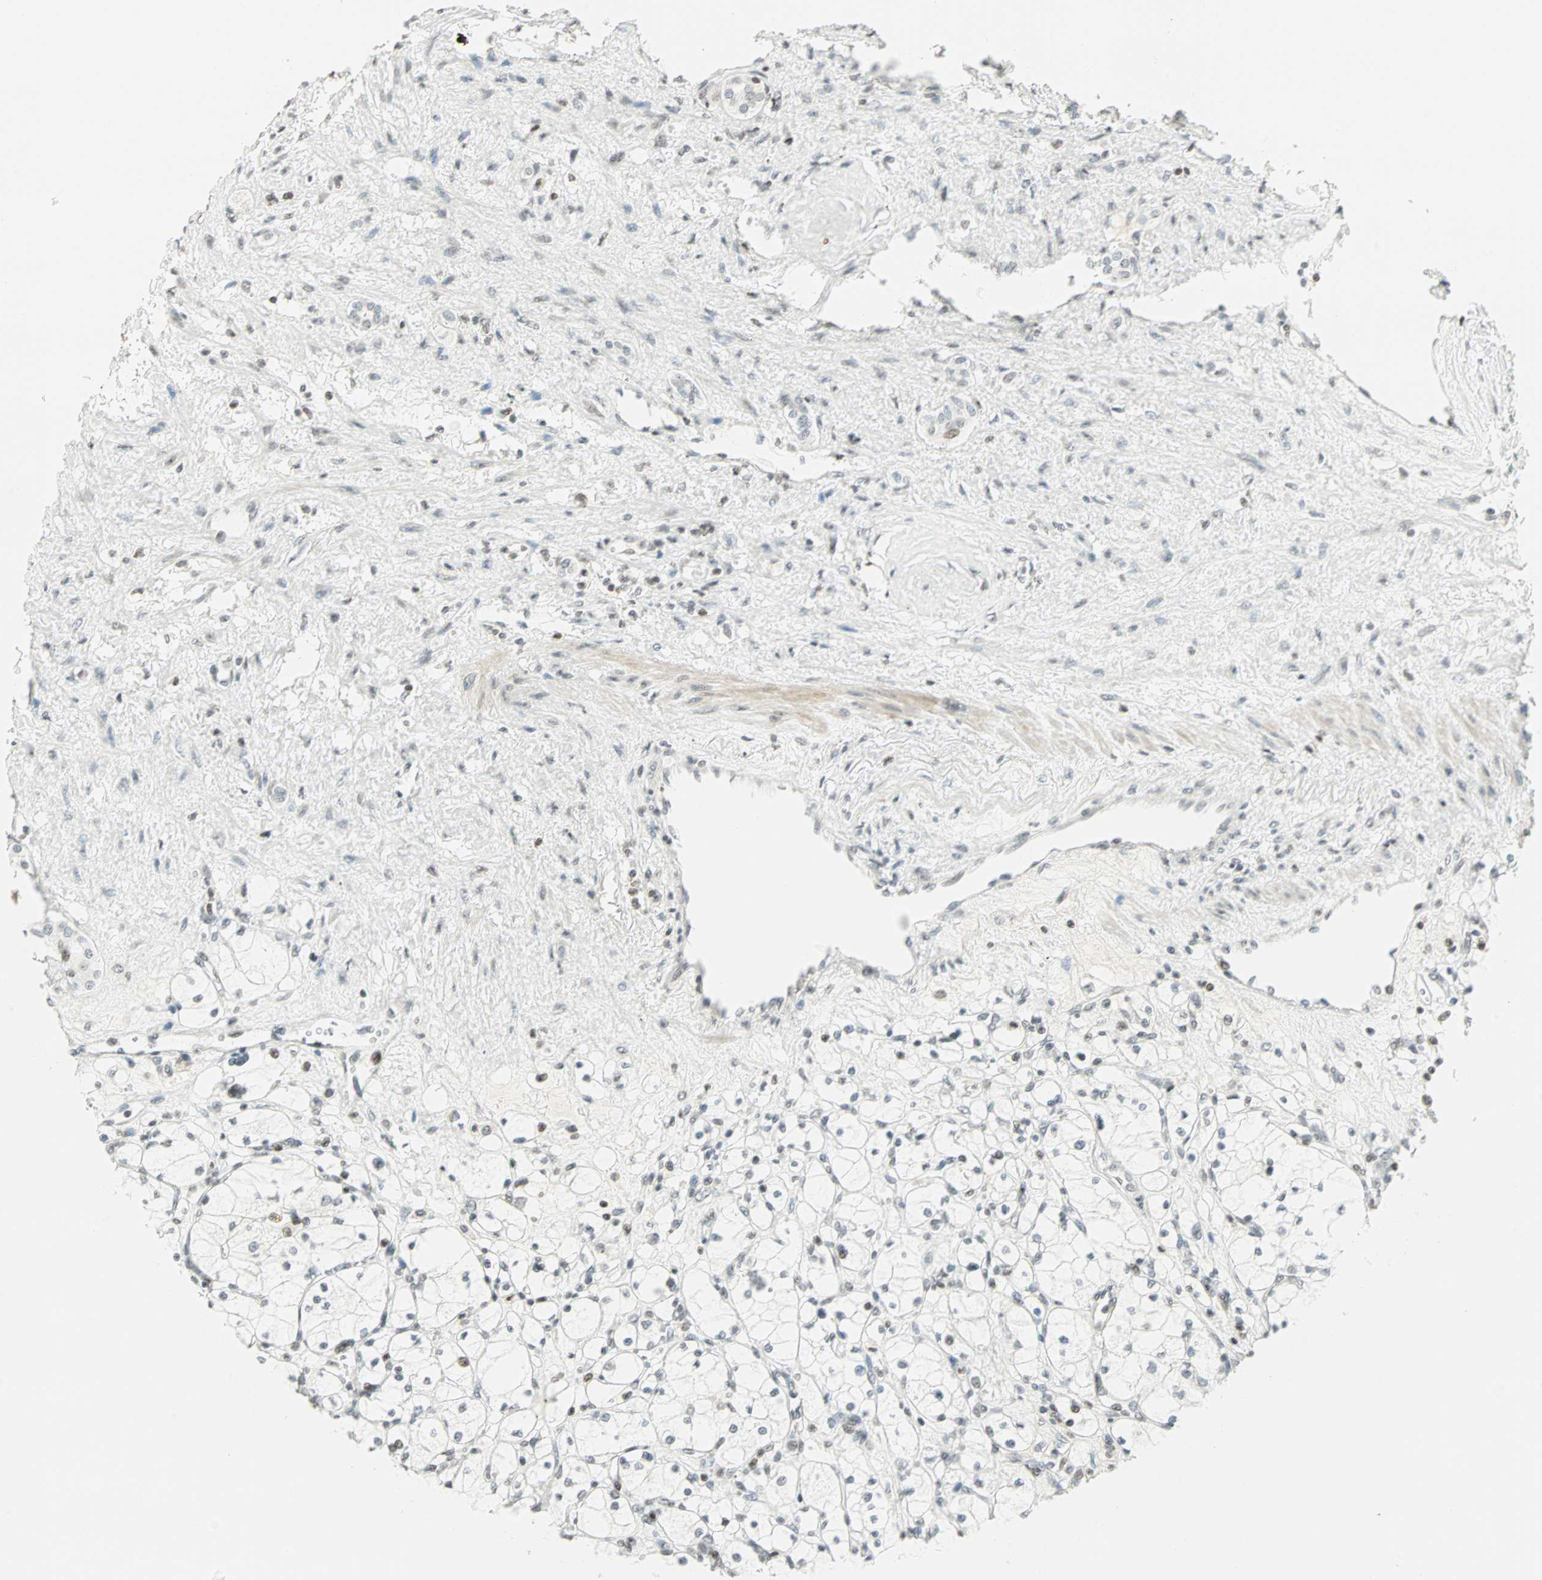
{"staining": {"intensity": "moderate", "quantity": "<25%", "location": "nuclear"}, "tissue": "renal cancer", "cell_type": "Tumor cells", "image_type": "cancer", "snomed": [{"axis": "morphology", "description": "Adenocarcinoma, NOS"}, {"axis": "topography", "description": "Kidney"}], "caption": "A brown stain labels moderate nuclear positivity of a protein in human renal adenocarcinoma tumor cells.", "gene": "SMAD3", "patient": {"sex": "female", "age": 83}}